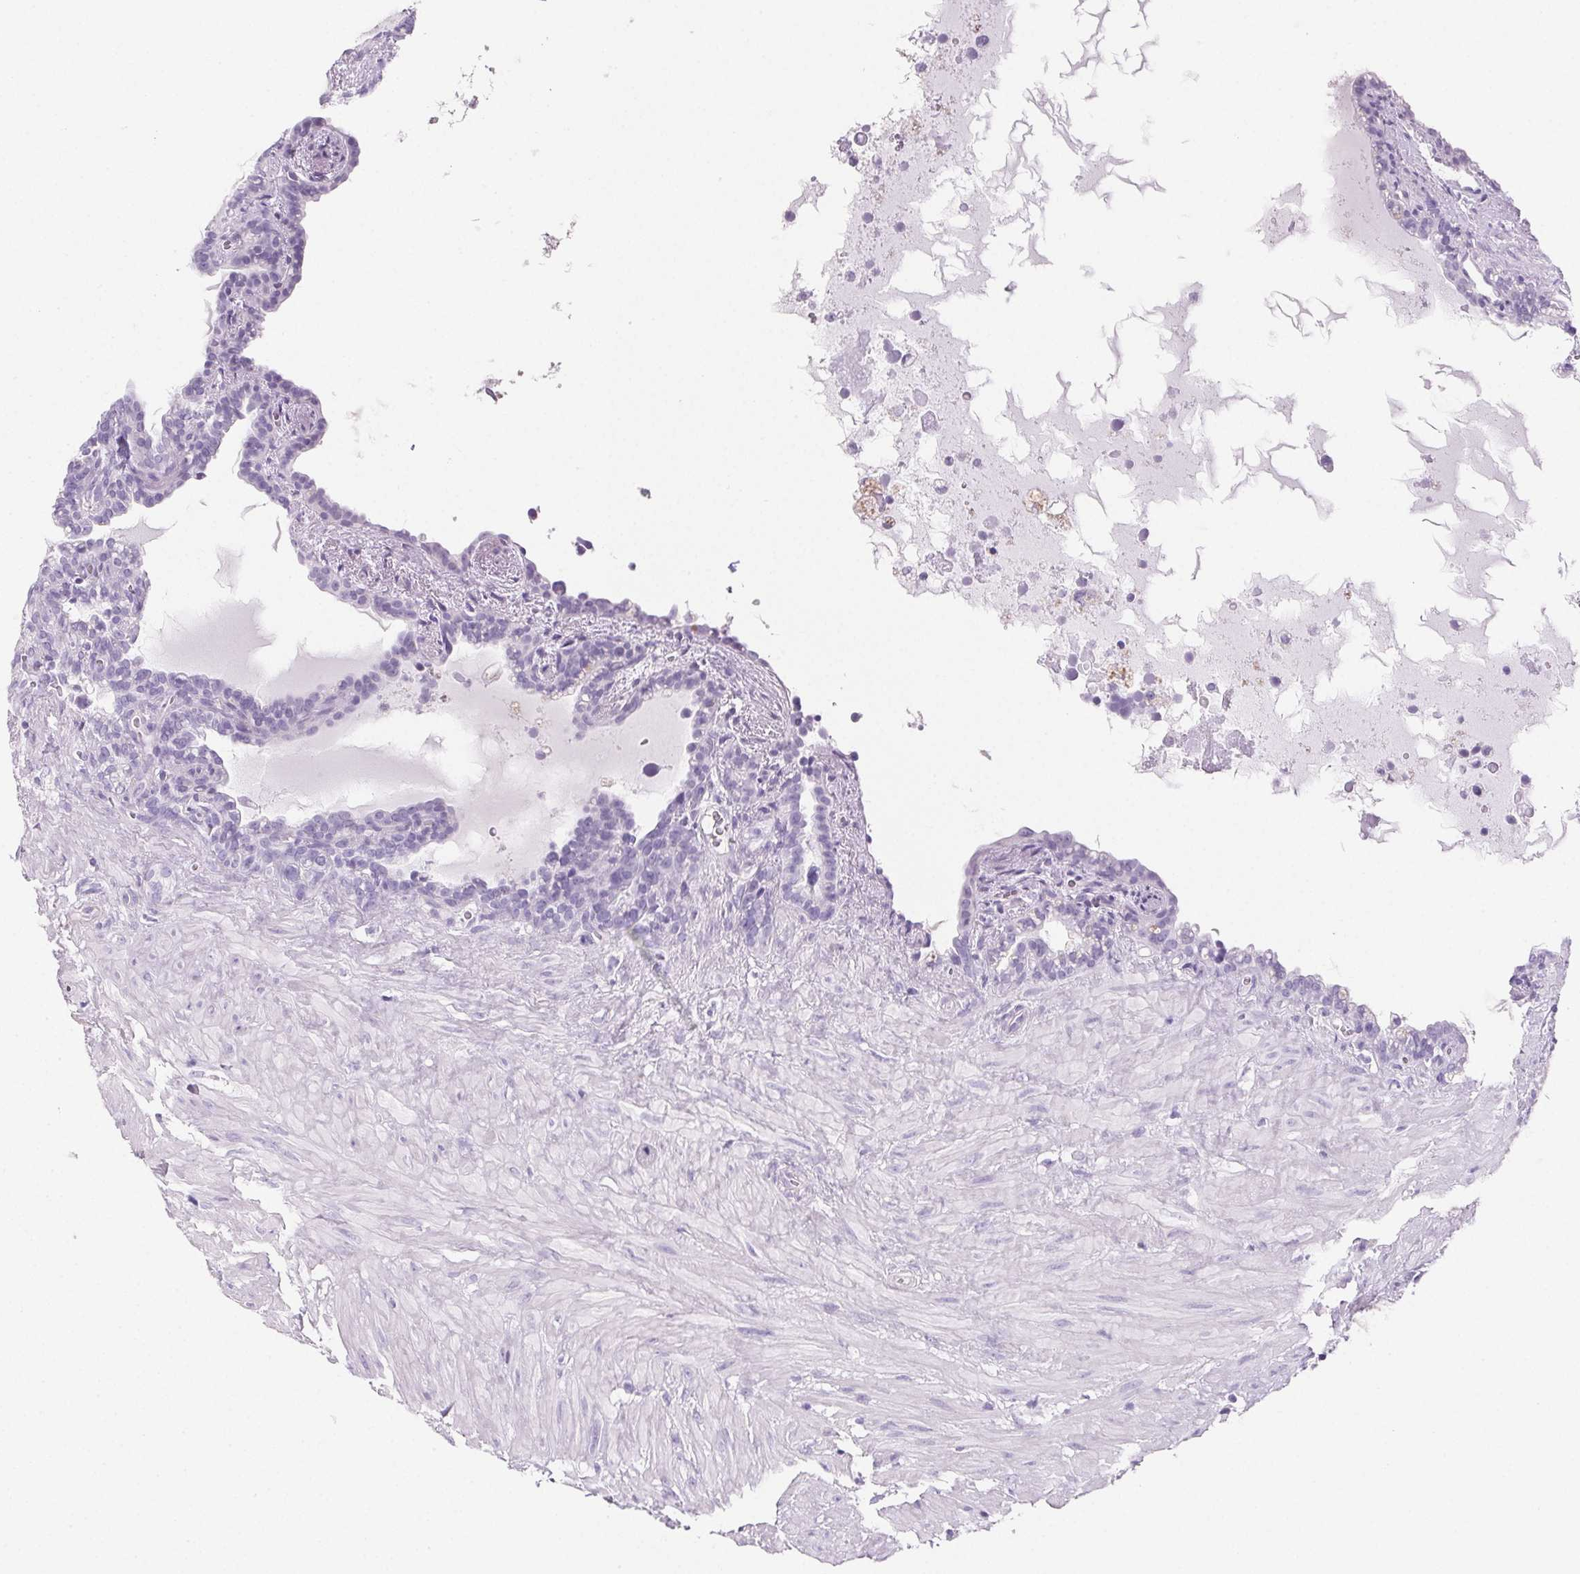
{"staining": {"intensity": "negative", "quantity": "none", "location": "none"}, "tissue": "seminal vesicle", "cell_type": "Glandular cells", "image_type": "normal", "snomed": [{"axis": "morphology", "description": "Normal tissue, NOS"}, {"axis": "topography", "description": "Seminal veicle"}], "caption": "Immunohistochemical staining of benign human seminal vesicle exhibits no significant positivity in glandular cells.", "gene": "PRSS1", "patient": {"sex": "male", "age": 76}}